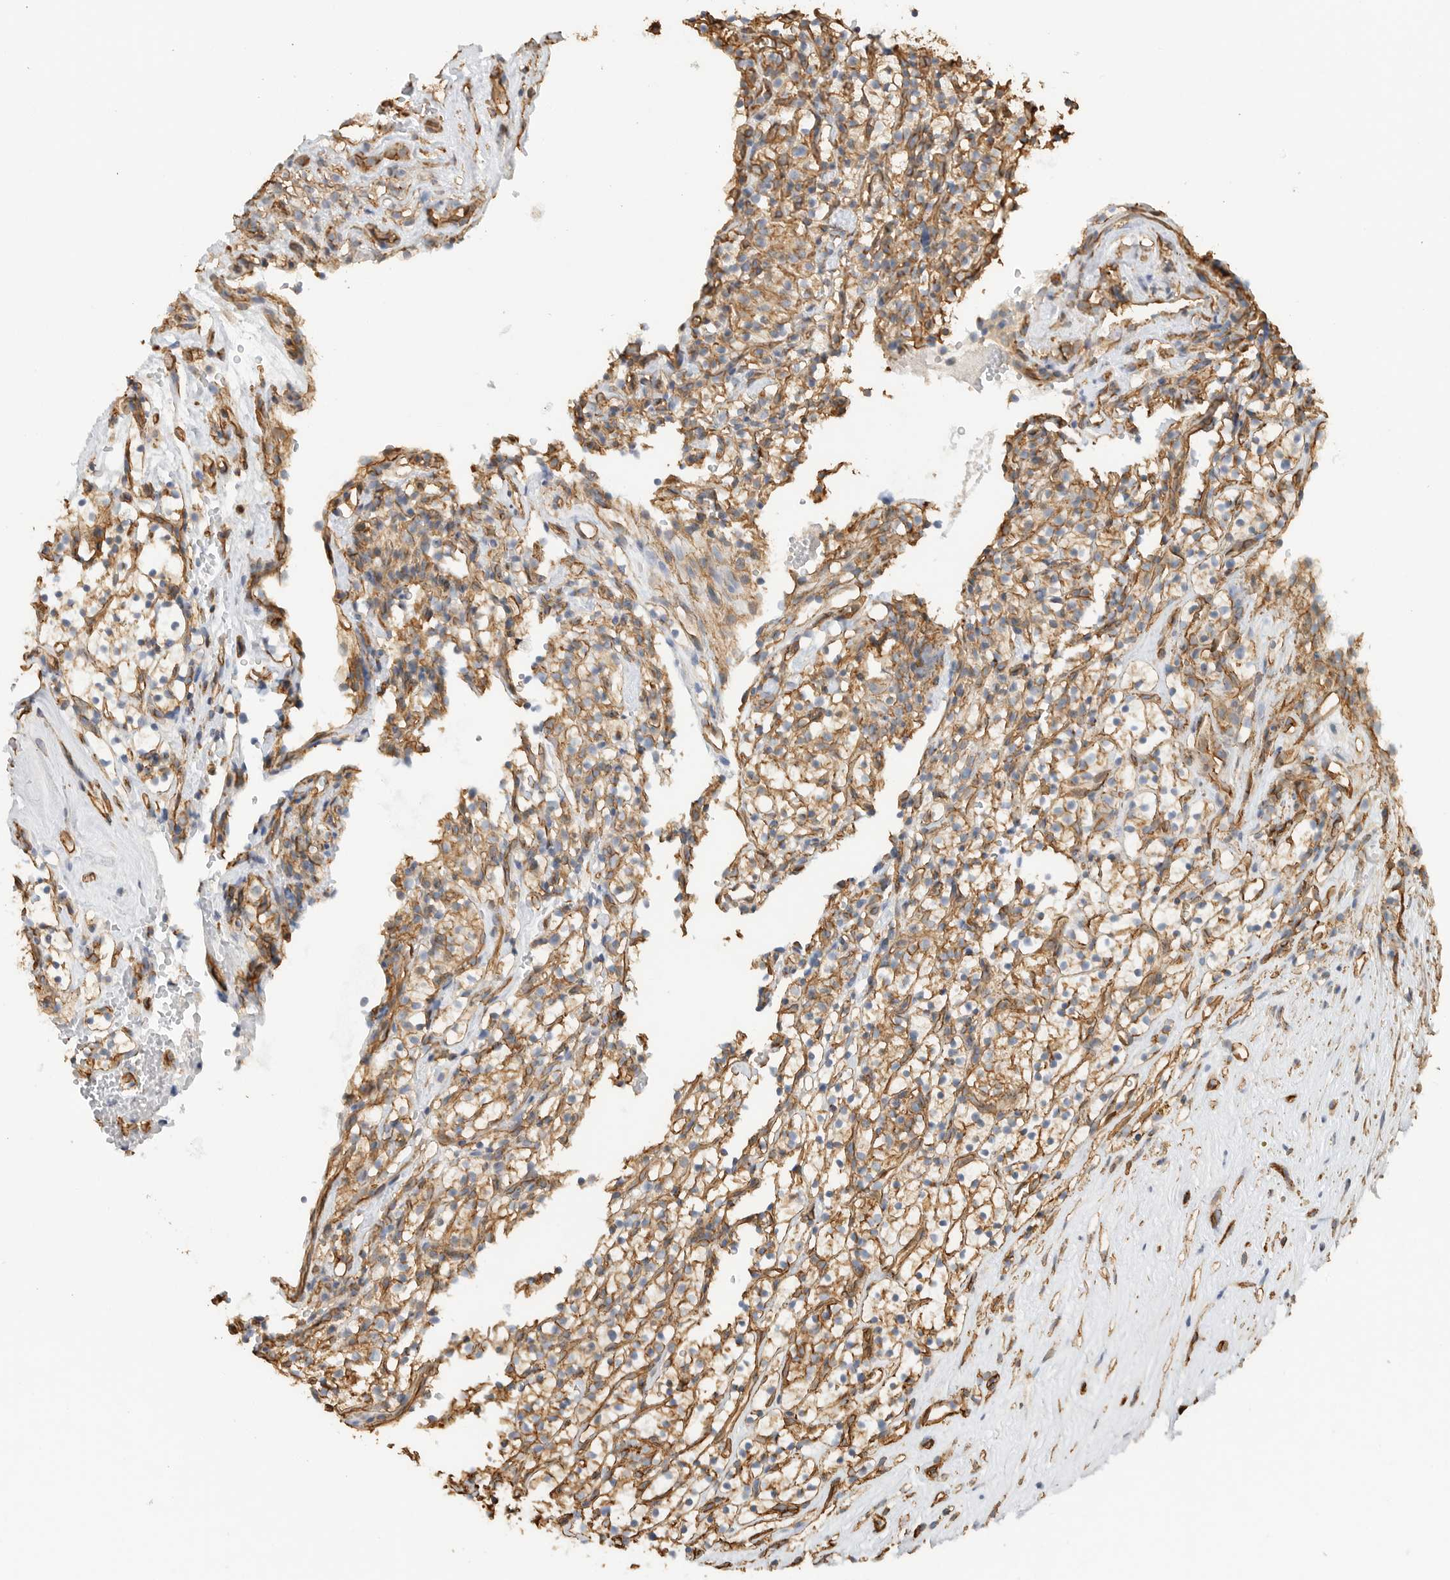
{"staining": {"intensity": "moderate", "quantity": ">75%", "location": "cytoplasmic/membranous"}, "tissue": "renal cancer", "cell_type": "Tumor cells", "image_type": "cancer", "snomed": [{"axis": "morphology", "description": "Adenocarcinoma, NOS"}, {"axis": "topography", "description": "Kidney"}], "caption": "Brown immunohistochemical staining in human renal cancer (adenocarcinoma) exhibits moderate cytoplasmic/membranous expression in approximately >75% of tumor cells.", "gene": "JMJD4", "patient": {"sex": "female", "age": 57}}